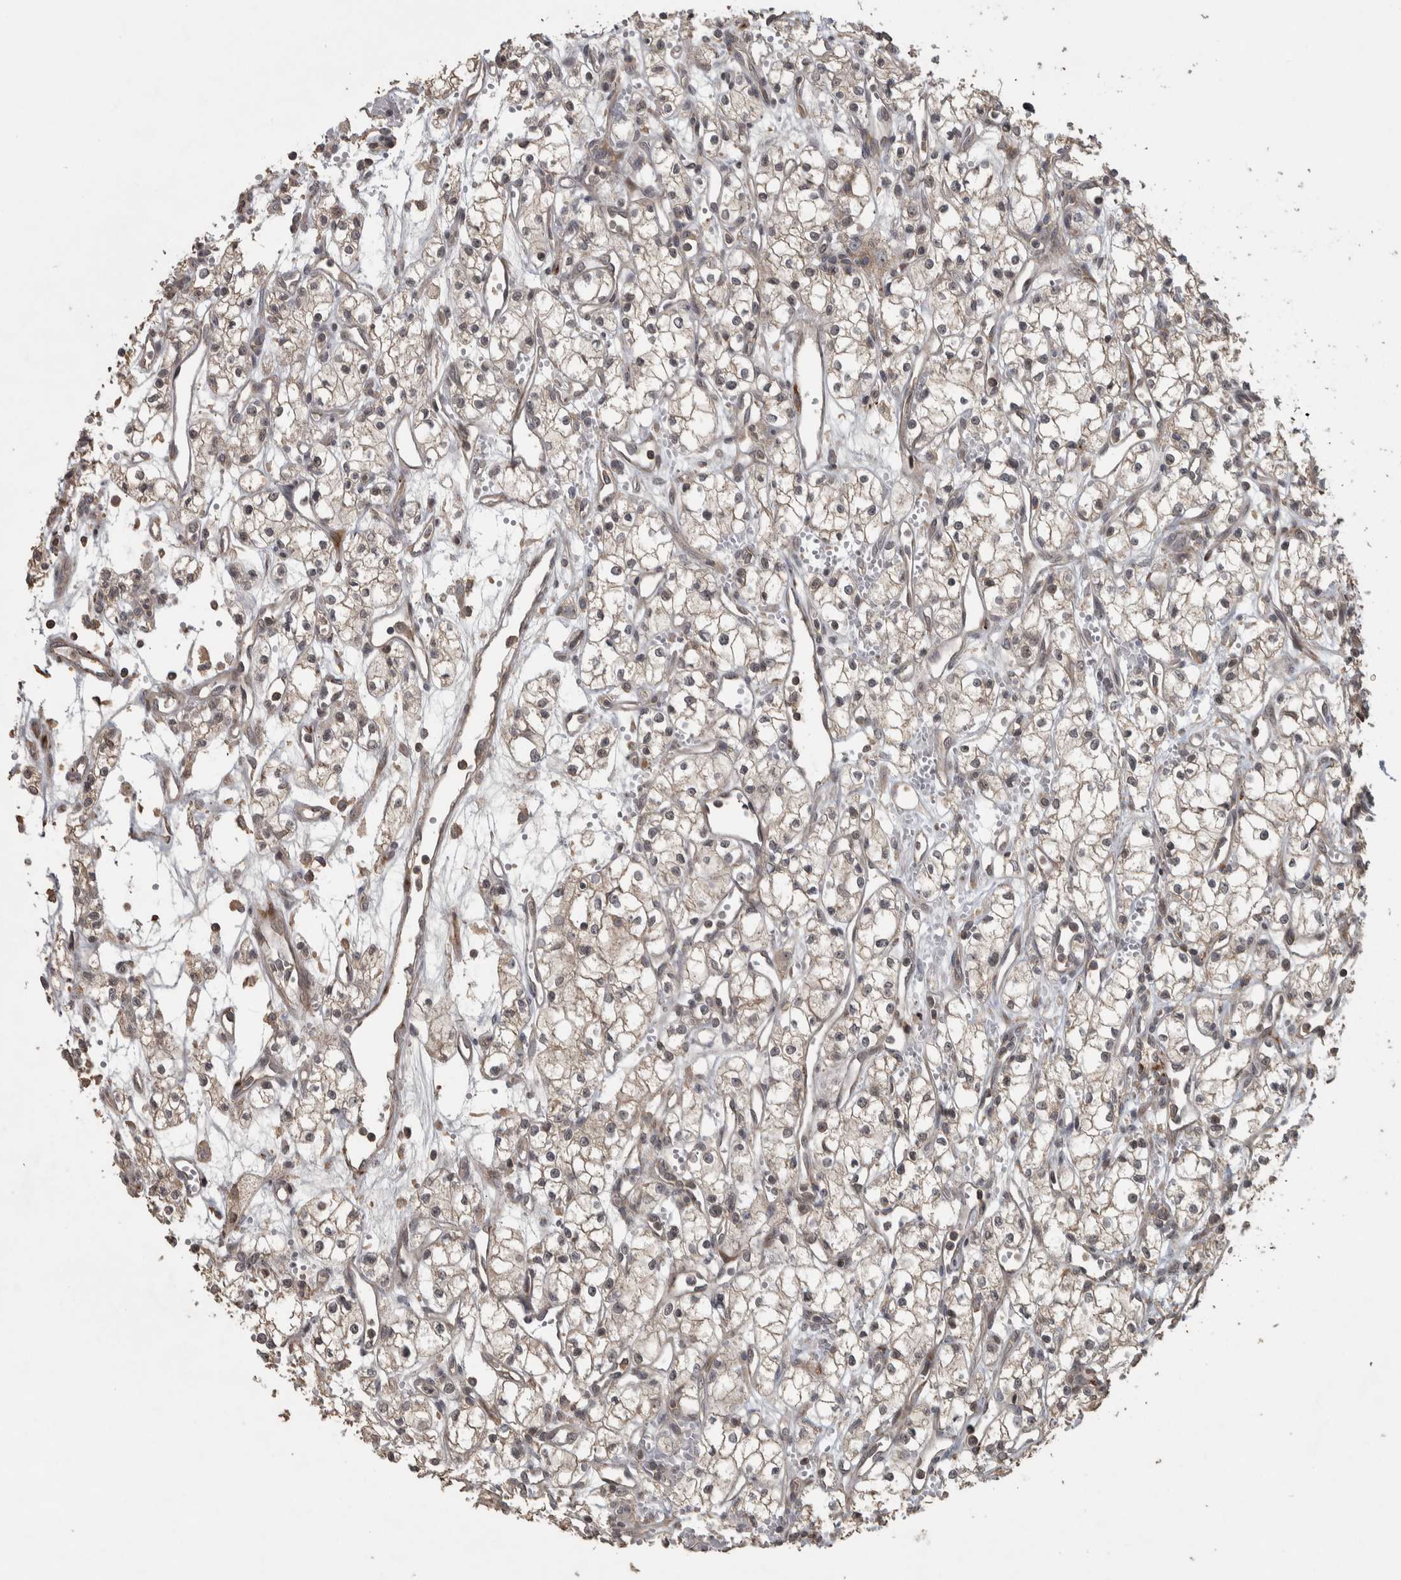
{"staining": {"intensity": "weak", "quantity": "25%-75%", "location": "cytoplasmic/membranous"}, "tissue": "renal cancer", "cell_type": "Tumor cells", "image_type": "cancer", "snomed": [{"axis": "morphology", "description": "Adenocarcinoma, NOS"}, {"axis": "topography", "description": "Kidney"}], "caption": "Brown immunohistochemical staining in renal adenocarcinoma shows weak cytoplasmic/membranous positivity in about 25%-75% of tumor cells.", "gene": "ERAL1", "patient": {"sex": "male", "age": 59}}